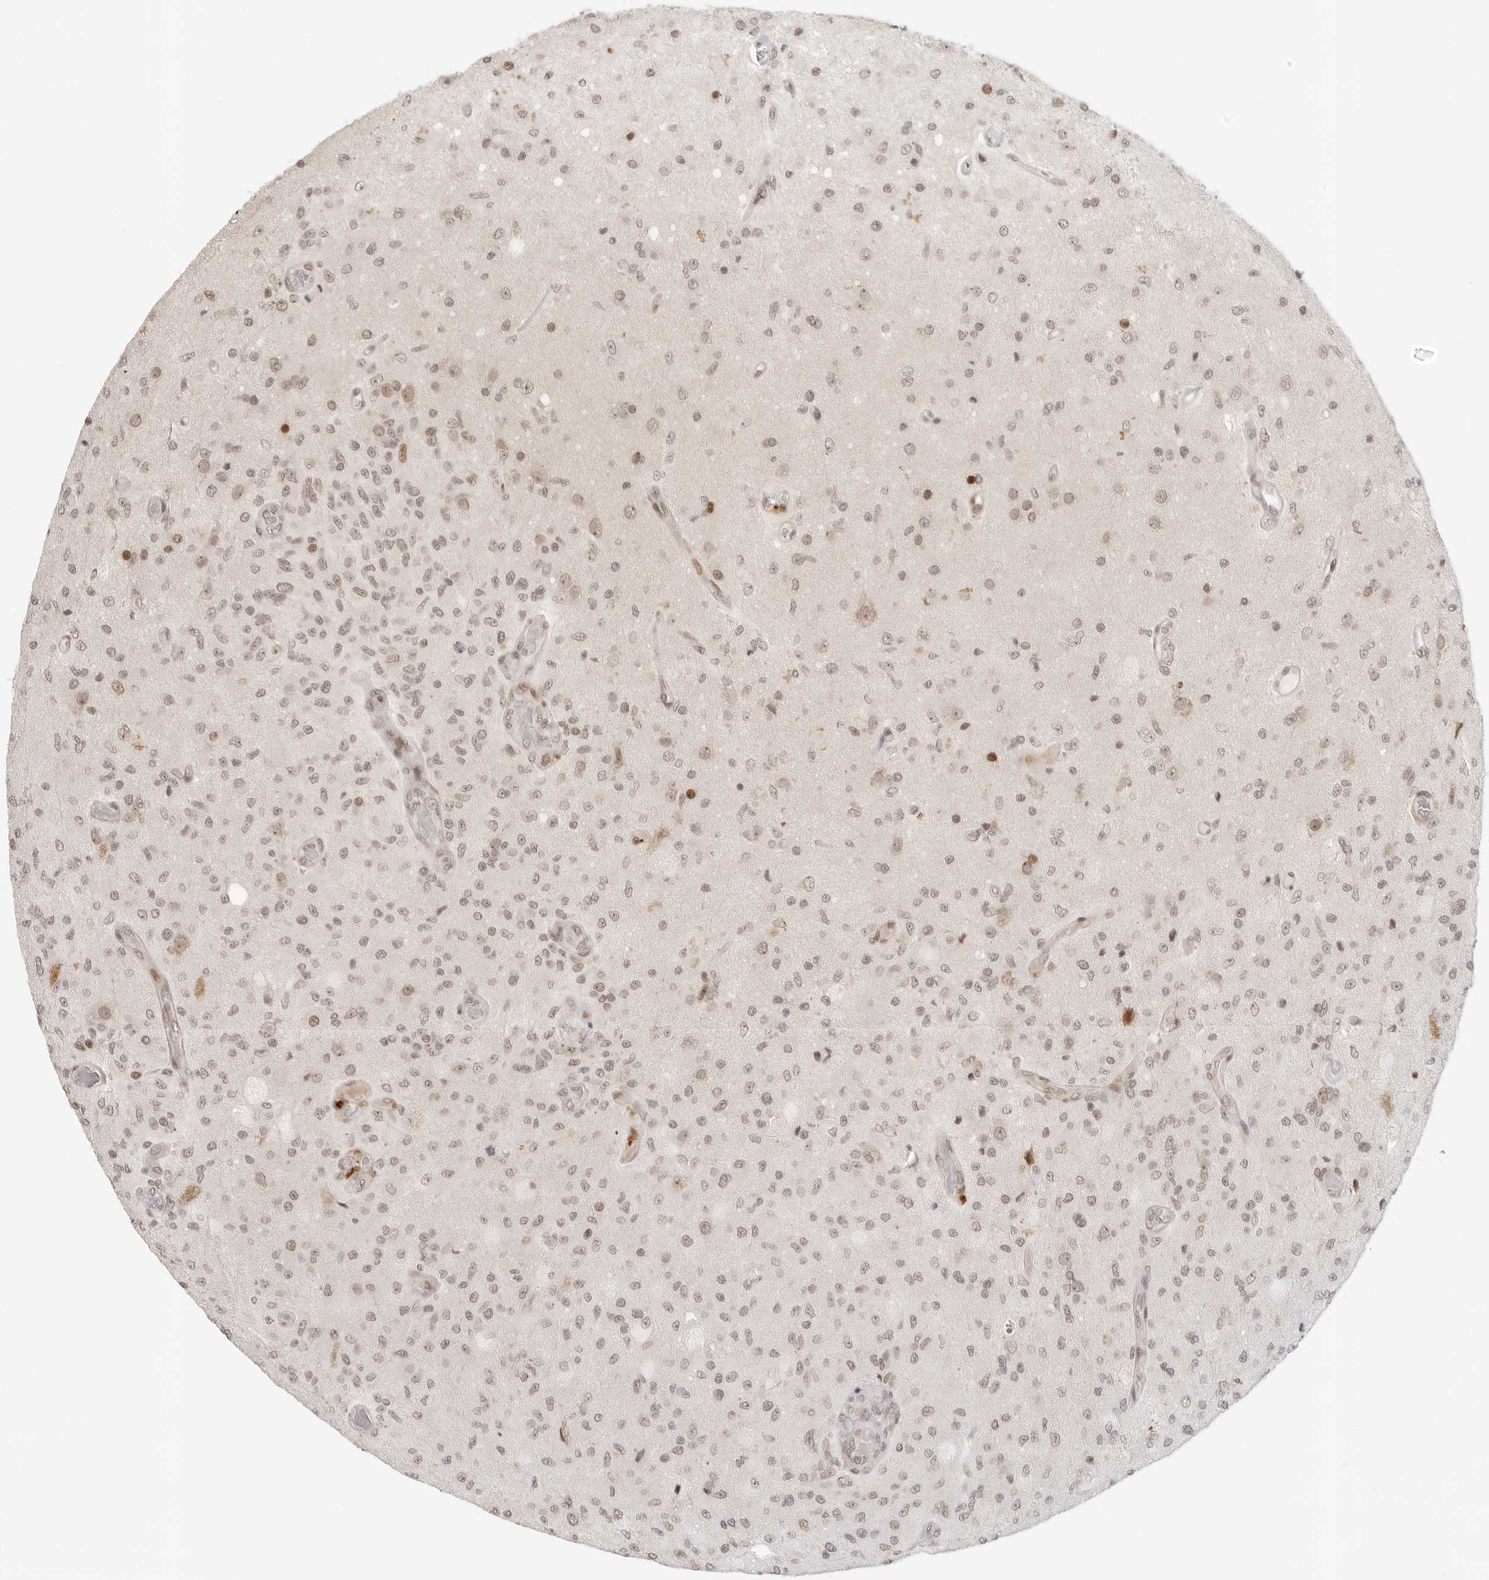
{"staining": {"intensity": "weak", "quantity": ">75%", "location": "nuclear"}, "tissue": "glioma", "cell_type": "Tumor cells", "image_type": "cancer", "snomed": [{"axis": "morphology", "description": "Normal tissue, NOS"}, {"axis": "morphology", "description": "Glioma, malignant, High grade"}, {"axis": "topography", "description": "Cerebral cortex"}], "caption": "Immunohistochemical staining of human glioma displays weak nuclear protein positivity in approximately >75% of tumor cells.", "gene": "ZNF407", "patient": {"sex": "male", "age": 77}}